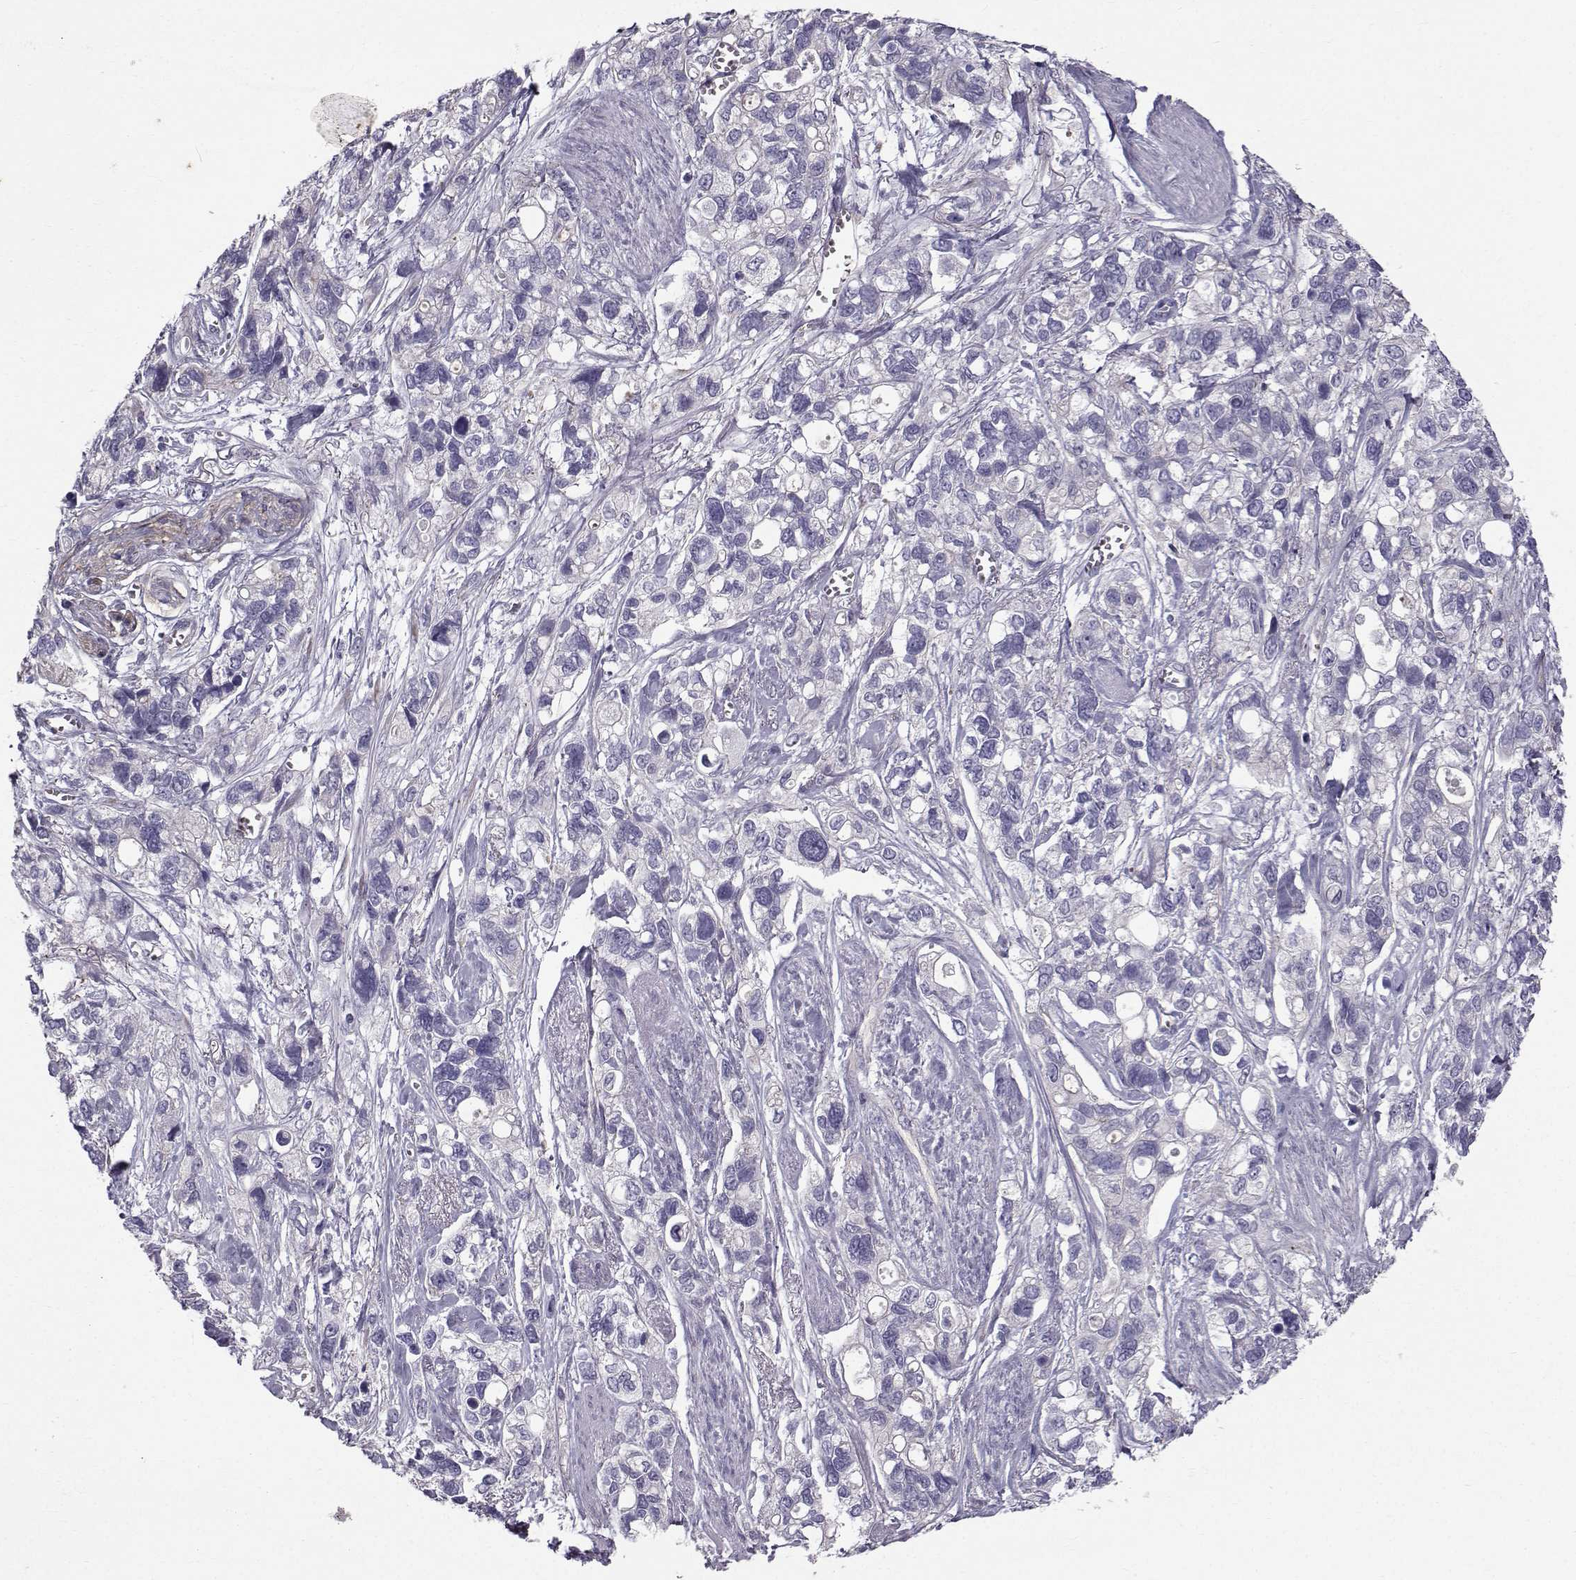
{"staining": {"intensity": "weak", "quantity": "<25%", "location": "cytoplasmic/membranous"}, "tissue": "stomach cancer", "cell_type": "Tumor cells", "image_type": "cancer", "snomed": [{"axis": "morphology", "description": "Adenocarcinoma, NOS"}, {"axis": "topography", "description": "Stomach, upper"}], "caption": "The photomicrograph demonstrates no significant expression in tumor cells of stomach cancer.", "gene": "QPCT", "patient": {"sex": "female", "age": 81}}